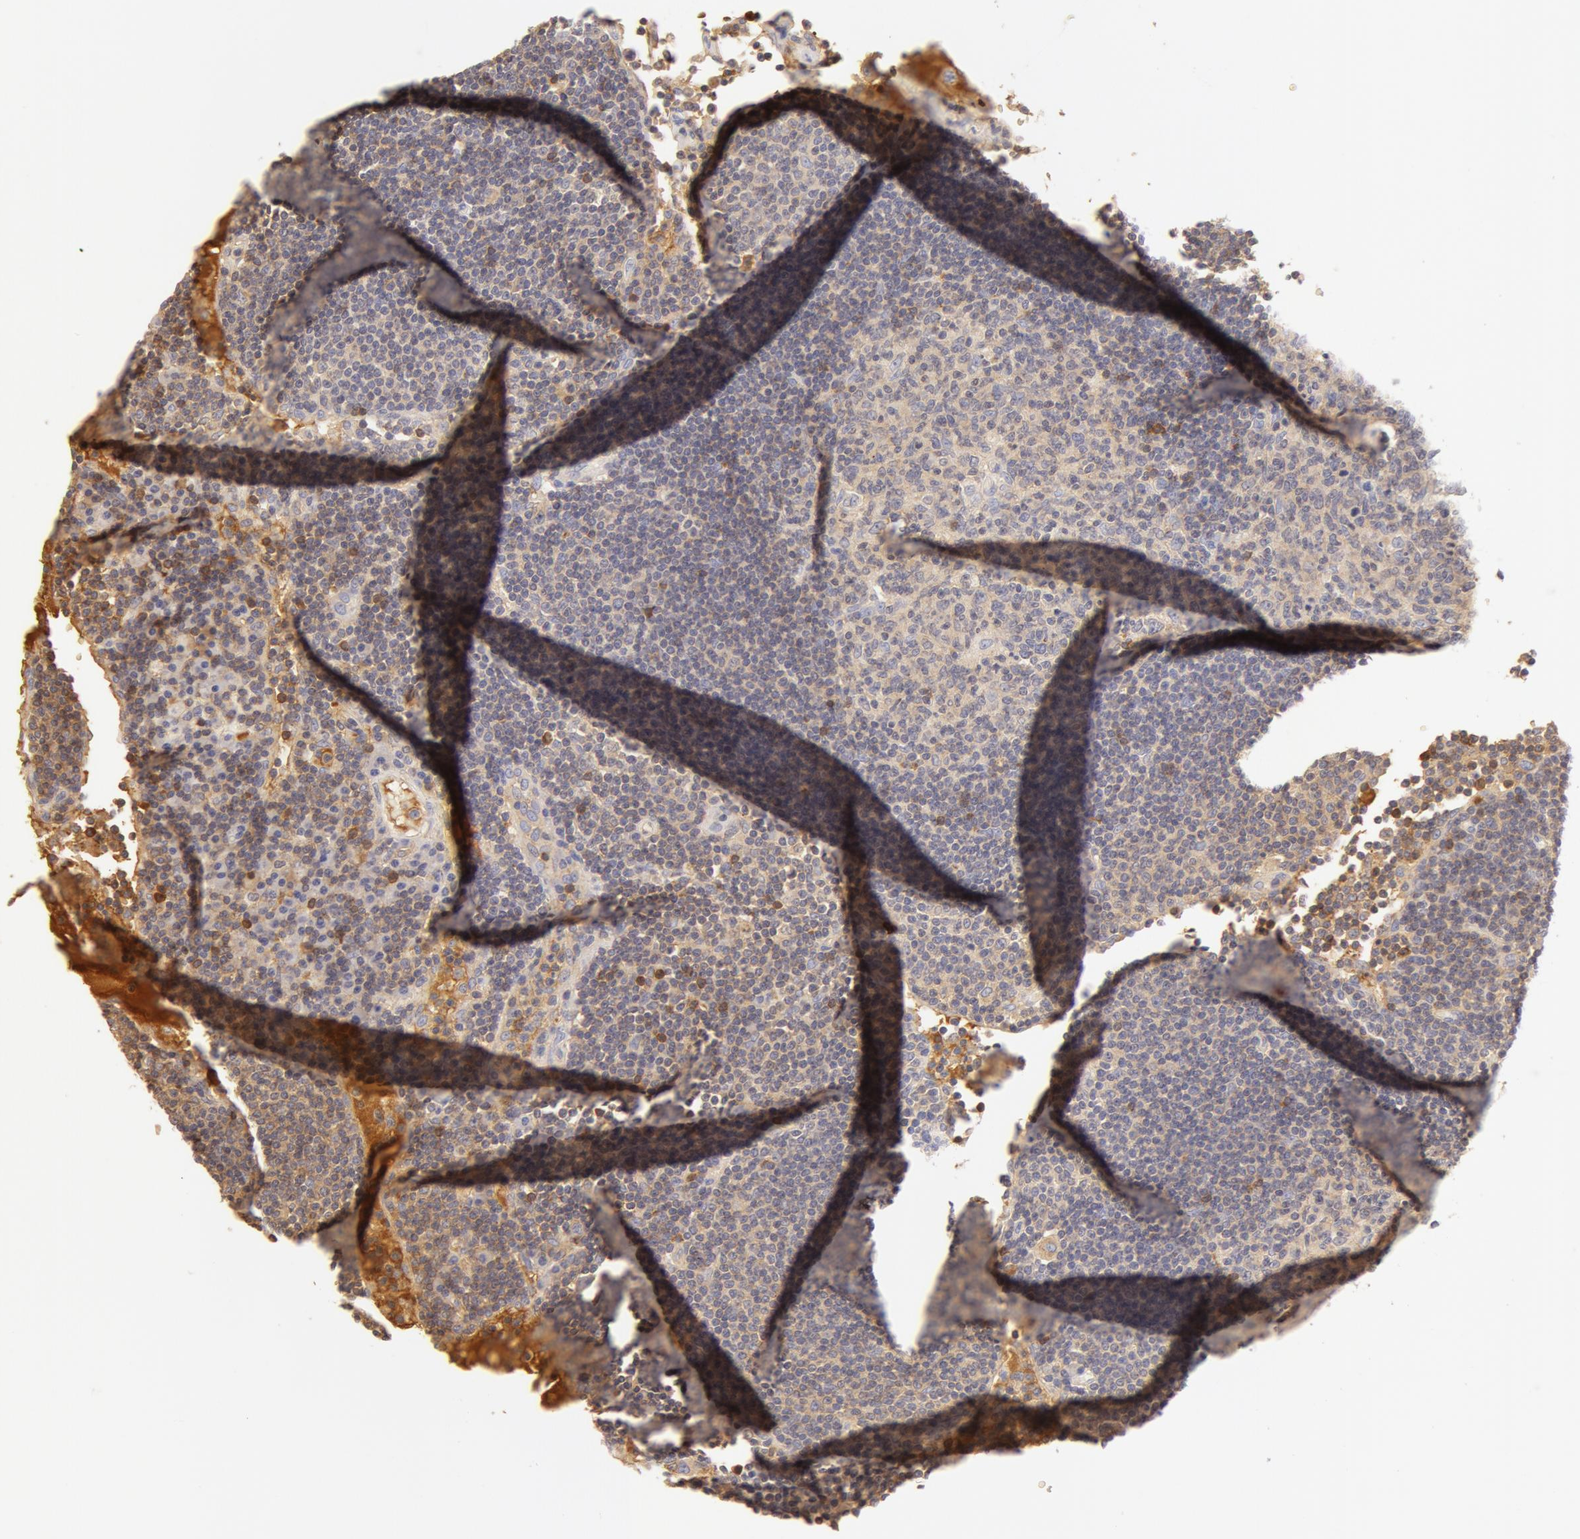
{"staining": {"intensity": "negative", "quantity": "none", "location": "none"}, "tissue": "lymph node", "cell_type": "Germinal center cells", "image_type": "normal", "snomed": [{"axis": "morphology", "description": "Normal tissue, NOS"}, {"axis": "topography", "description": "Lymph node"}], "caption": "Lymph node stained for a protein using immunohistochemistry (IHC) shows no positivity germinal center cells.", "gene": "GC", "patient": {"sex": "male", "age": 54}}